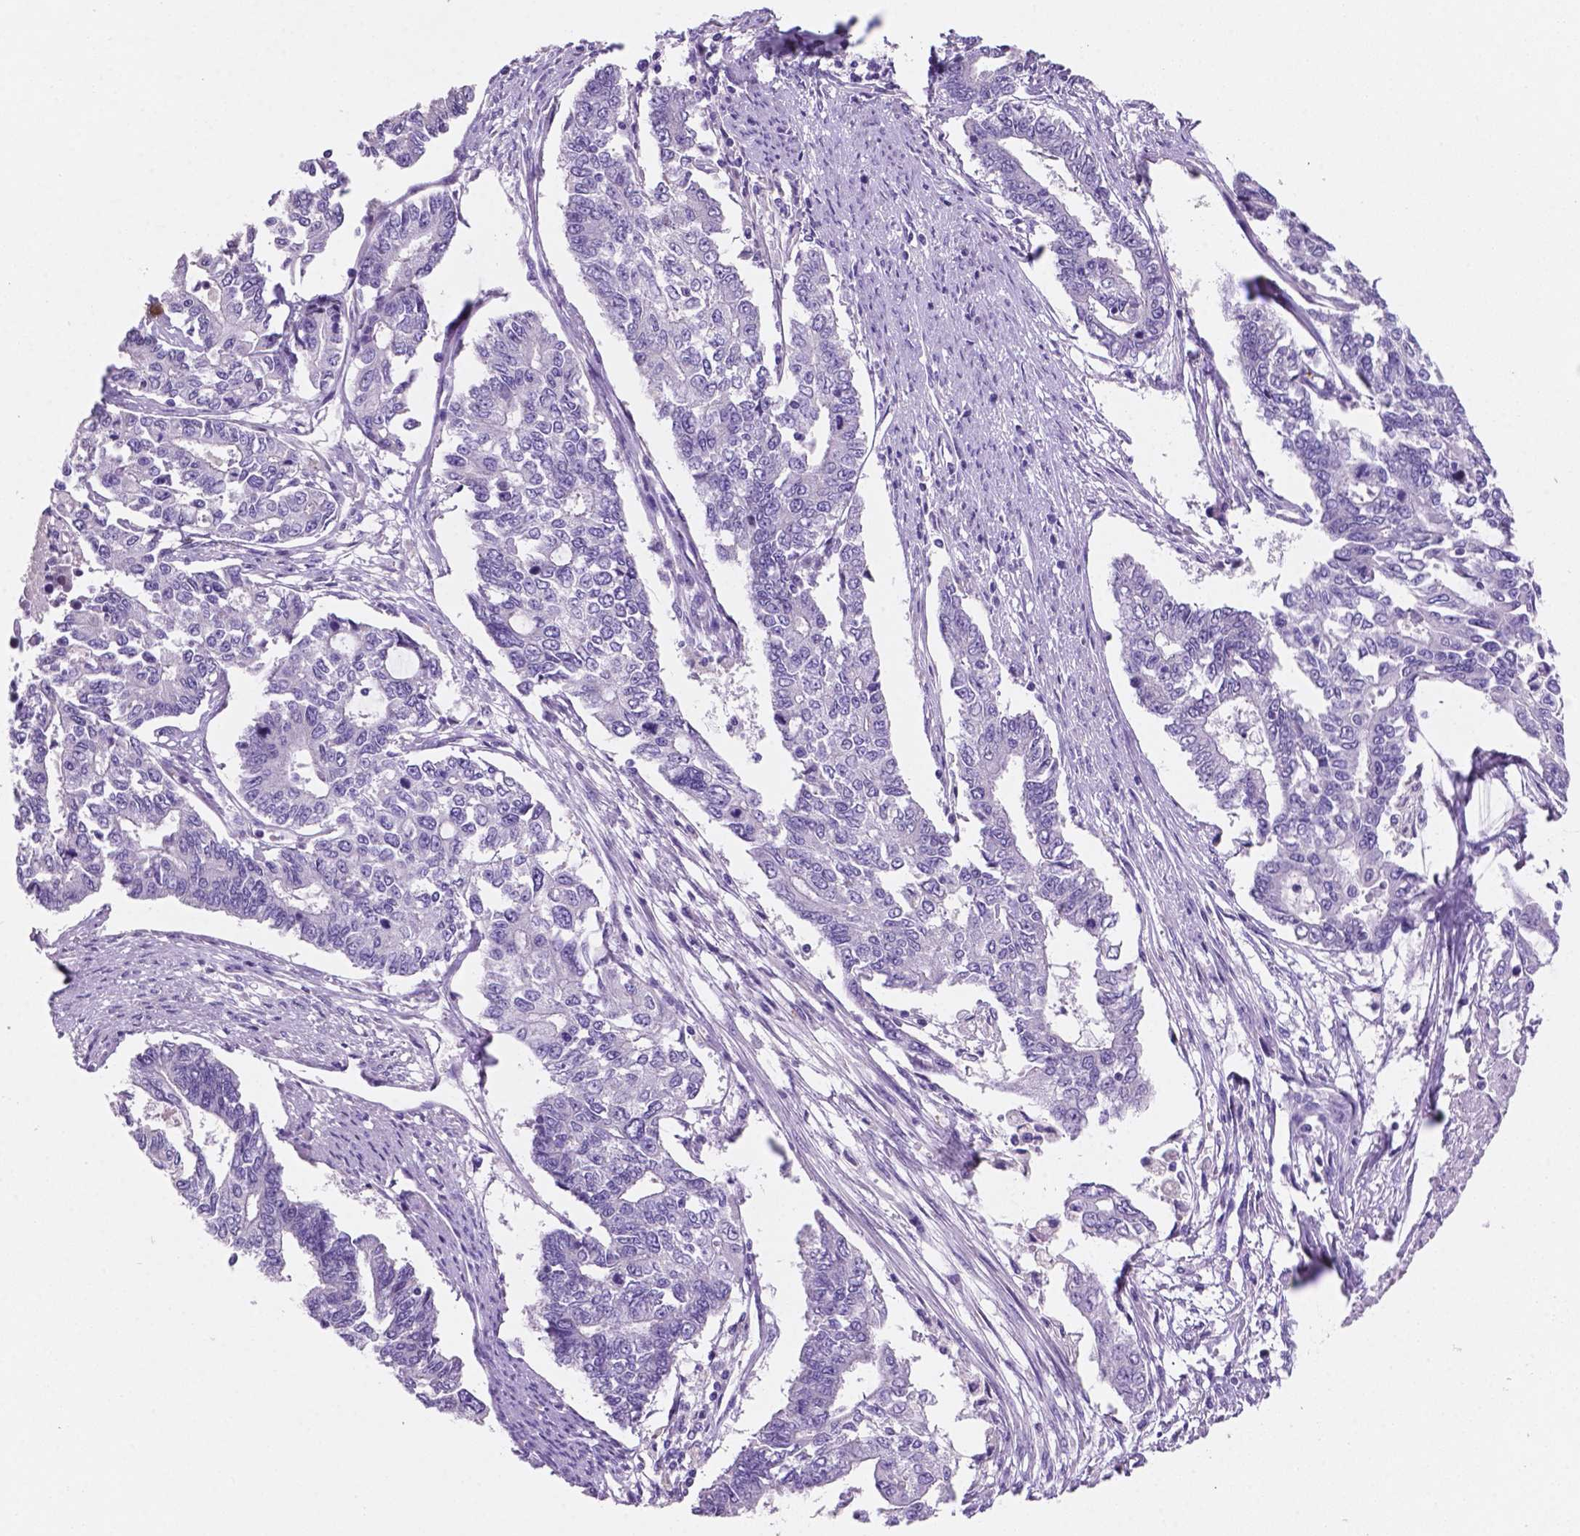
{"staining": {"intensity": "negative", "quantity": "none", "location": "none"}, "tissue": "endometrial cancer", "cell_type": "Tumor cells", "image_type": "cancer", "snomed": [{"axis": "morphology", "description": "Adenocarcinoma, NOS"}, {"axis": "topography", "description": "Uterus"}], "caption": "Immunohistochemistry (IHC) histopathology image of human endometrial cancer stained for a protein (brown), which reveals no staining in tumor cells.", "gene": "EBLN2", "patient": {"sex": "female", "age": 59}}